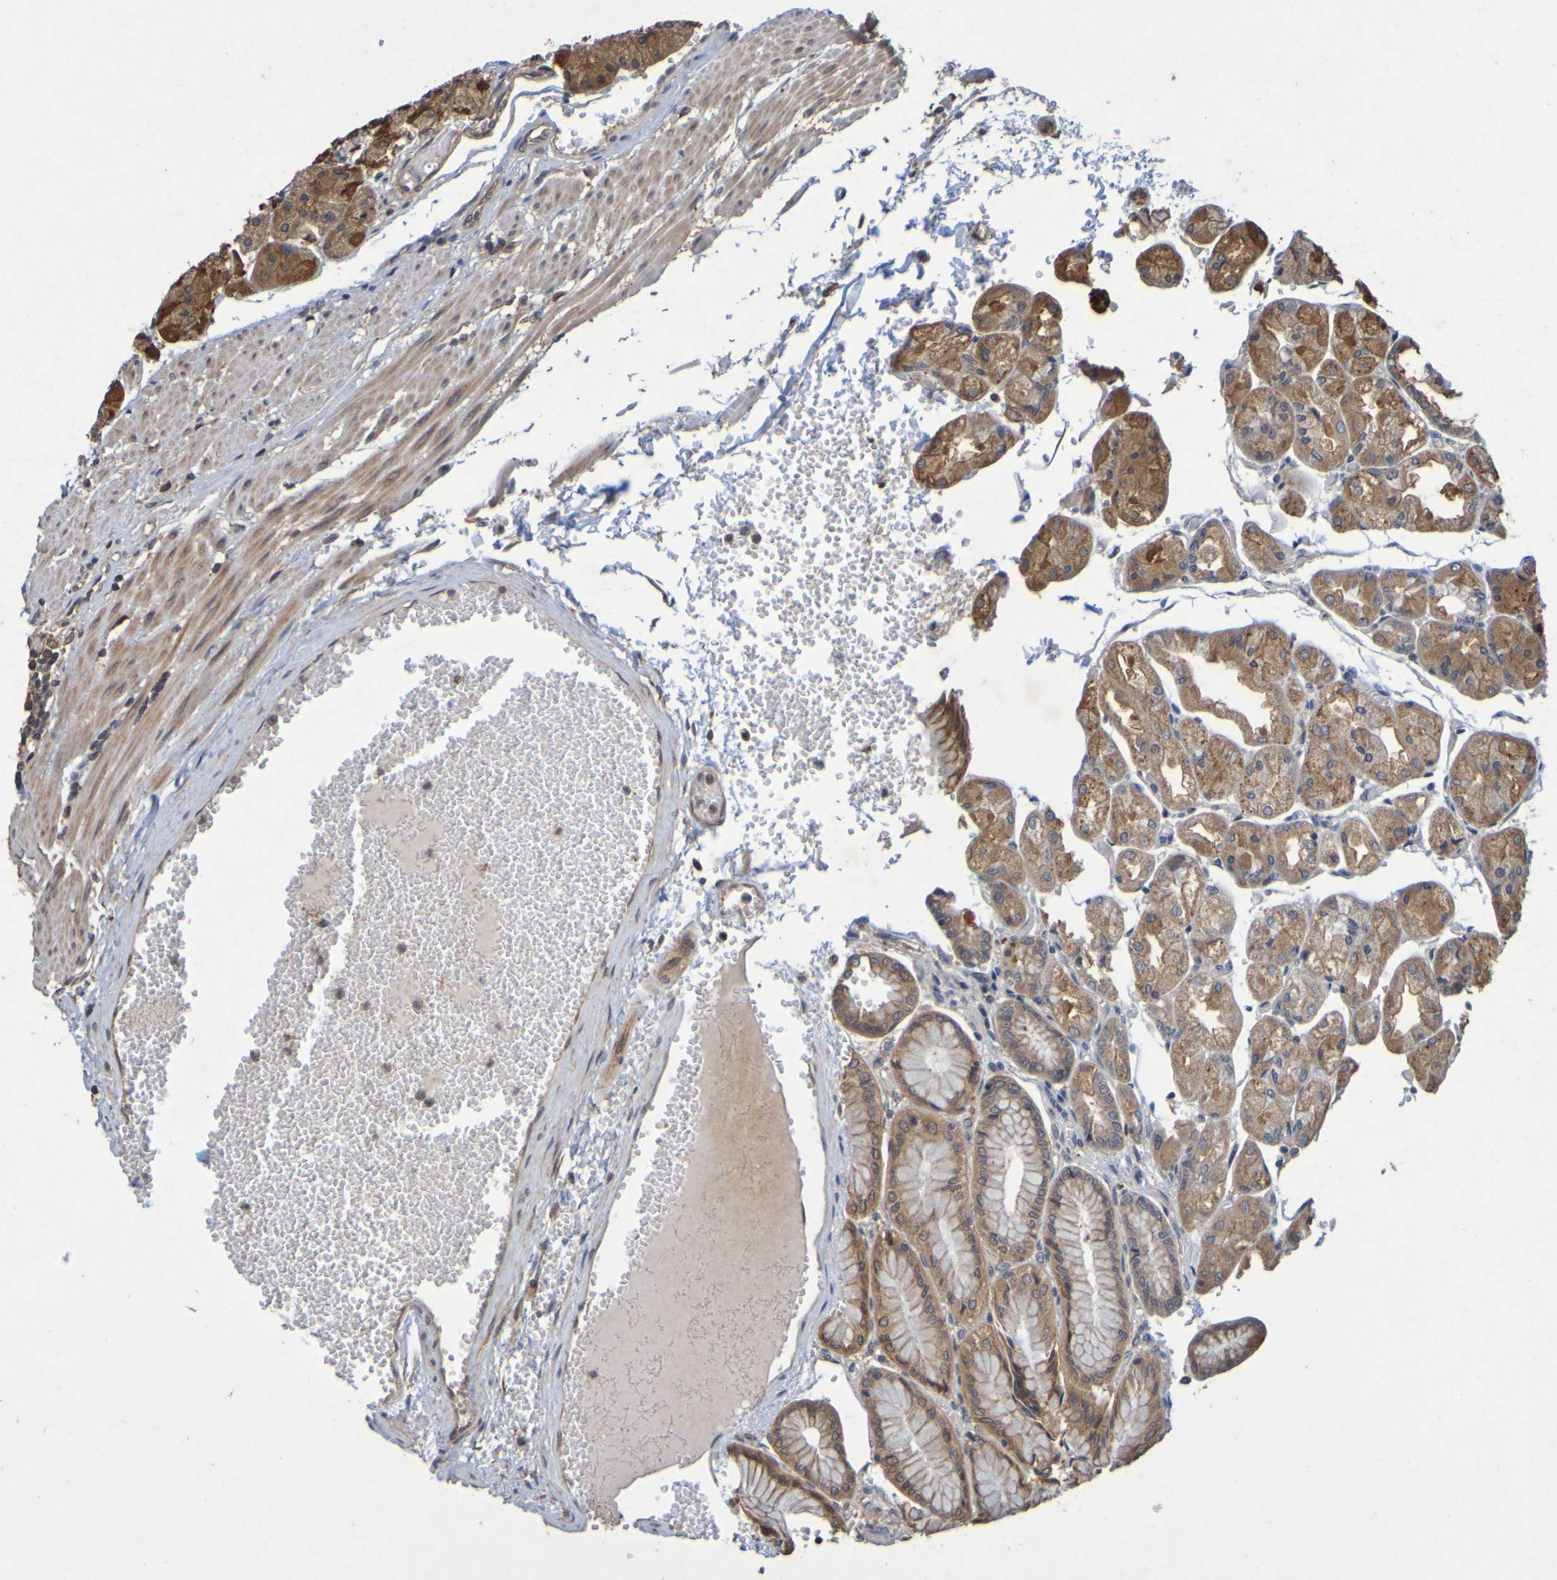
{"staining": {"intensity": "moderate", "quantity": ">75%", "location": "cytoplasmic/membranous"}, "tissue": "stomach", "cell_type": "Glandular cells", "image_type": "normal", "snomed": [{"axis": "morphology", "description": "Normal tissue, NOS"}, {"axis": "topography", "description": "Stomach, upper"}], "caption": "Stomach stained with IHC shows moderate cytoplasmic/membranous positivity in approximately >75% of glandular cells. (DAB (3,3'-diaminobenzidine) IHC with brightfield microscopy, high magnification).", "gene": "OCRL", "patient": {"sex": "male", "age": 72}}